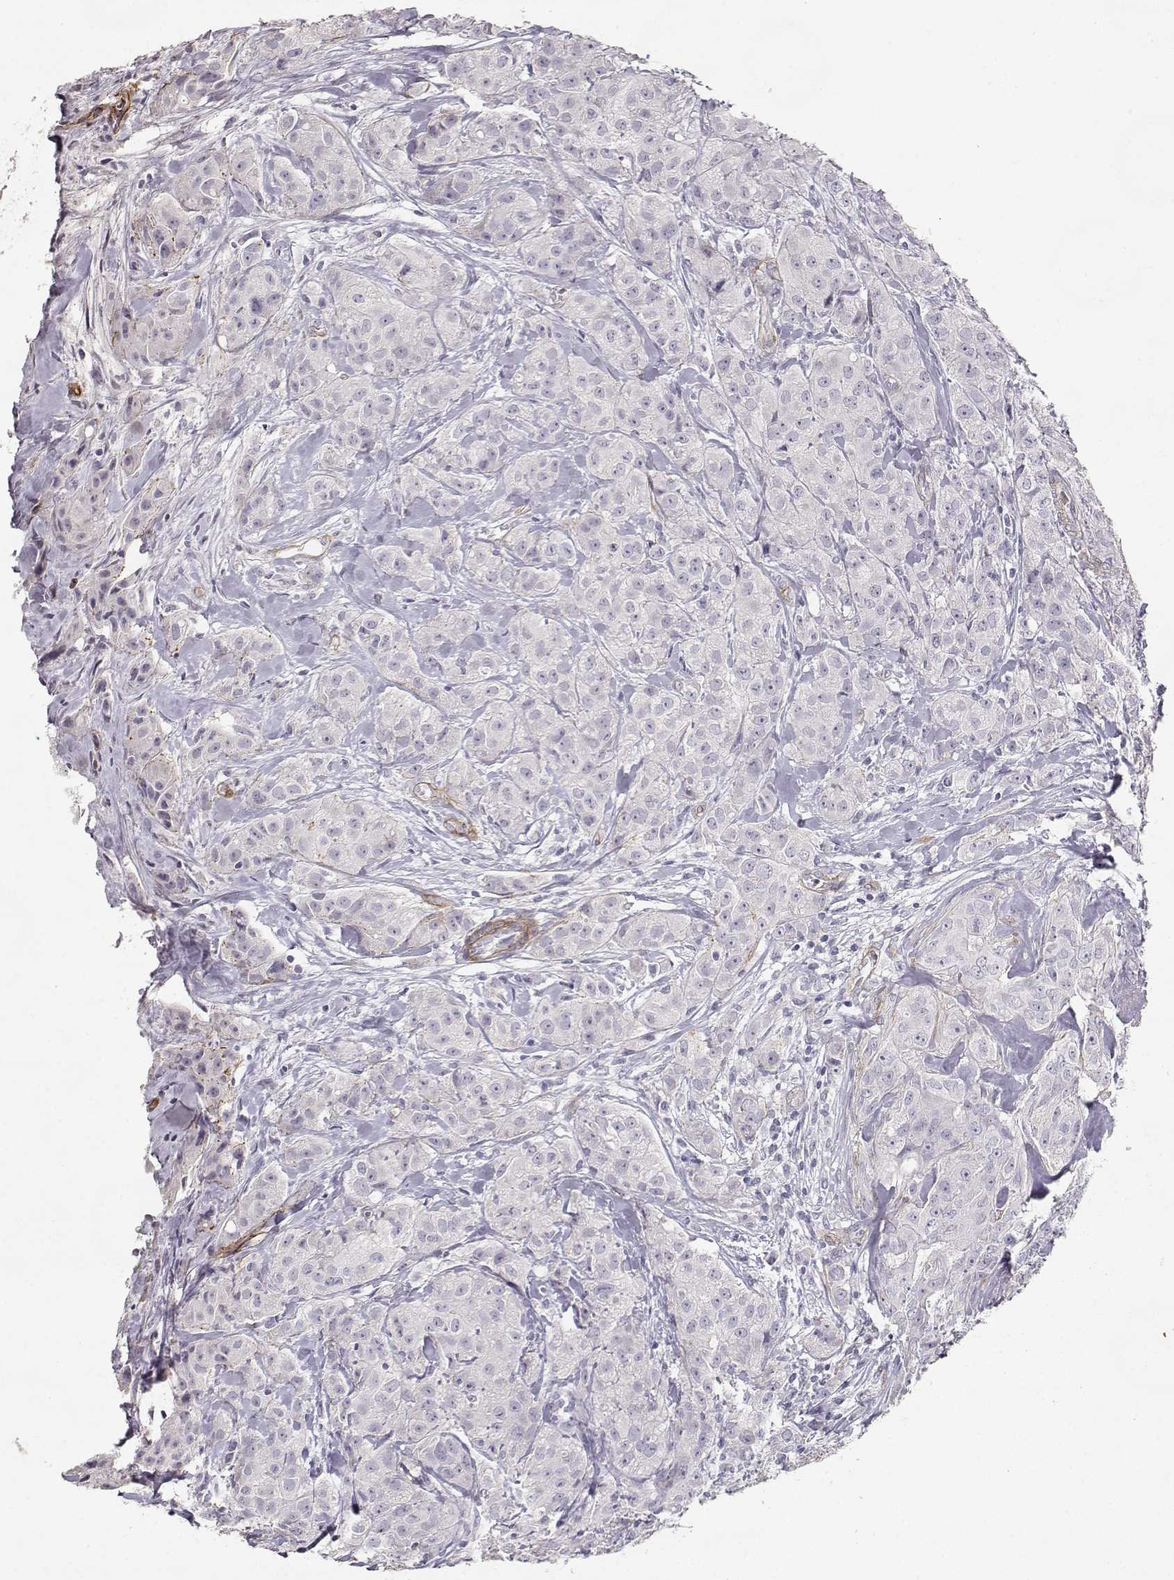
{"staining": {"intensity": "negative", "quantity": "none", "location": "none"}, "tissue": "breast cancer", "cell_type": "Tumor cells", "image_type": "cancer", "snomed": [{"axis": "morphology", "description": "Duct carcinoma"}, {"axis": "topography", "description": "Breast"}], "caption": "DAB (3,3'-diaminobenzidine) immunohistochemical staining of human breast intraductal carcinoma reveals no significant expression in tumor cells.", "gene": "LAMC1", "patient": {"sex": "female", "age": 43}}